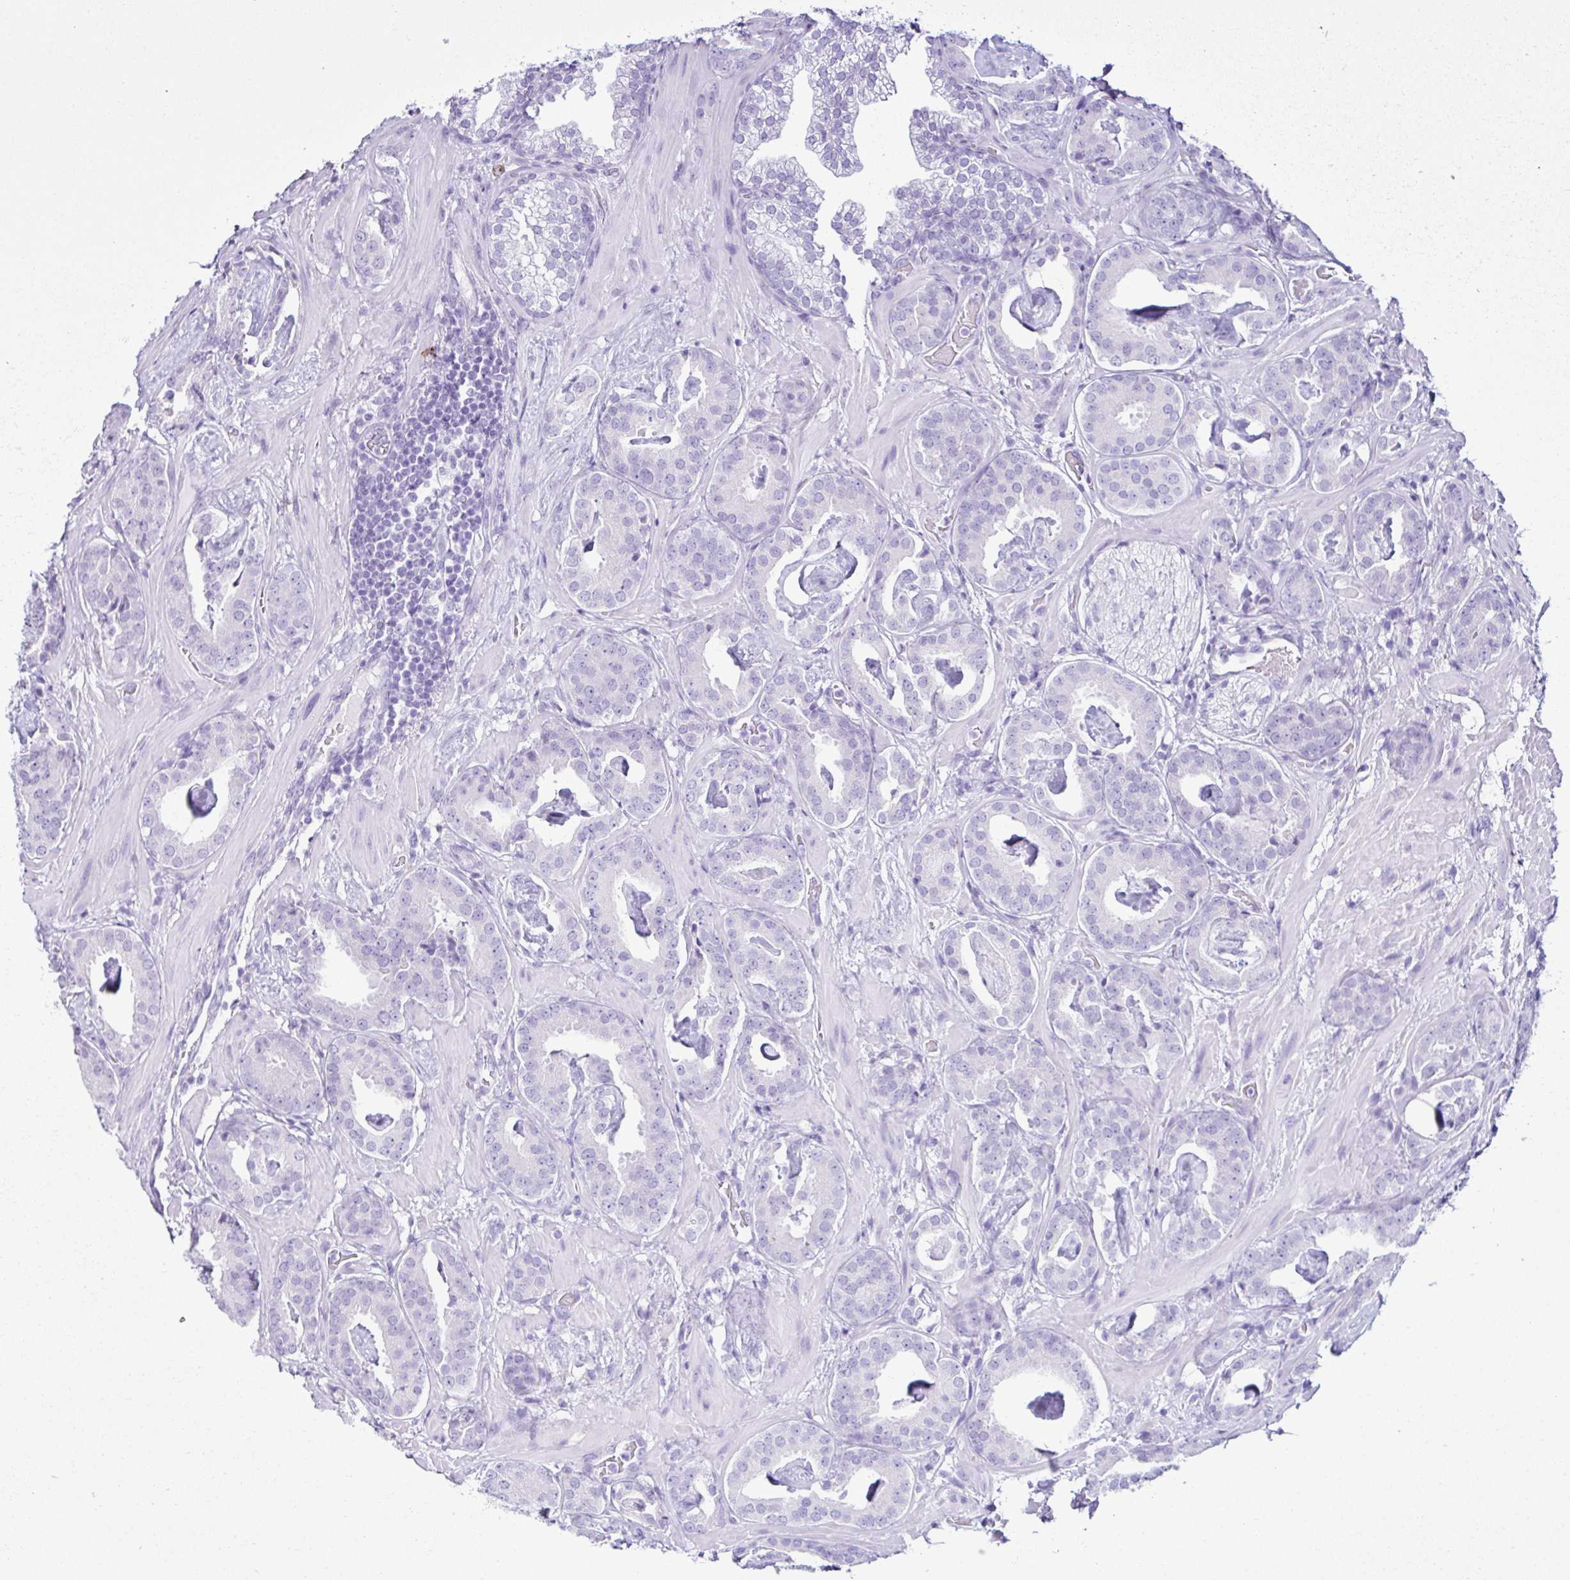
{"staining": {"intensity": "negative", "quantity": "none", "location": "none"}, "tissue": "prostate cancer", "cell_type": "Tumor cells", "image_type": "cancer", "snomed": [{"axis": "morphology", "description": "Adenocarcinoma, Low grade"}, {"axis": "topography", "description": "Prostate"}], "caption": "IHC micrograph of neoplastic tissue: prostate cancer stained with DAB (3,3'-diaminobenzidine) shows no significant protein positivity in tumor cells.", "gene": "PIGF", "patient": {"sex": "male", "age": 62}}